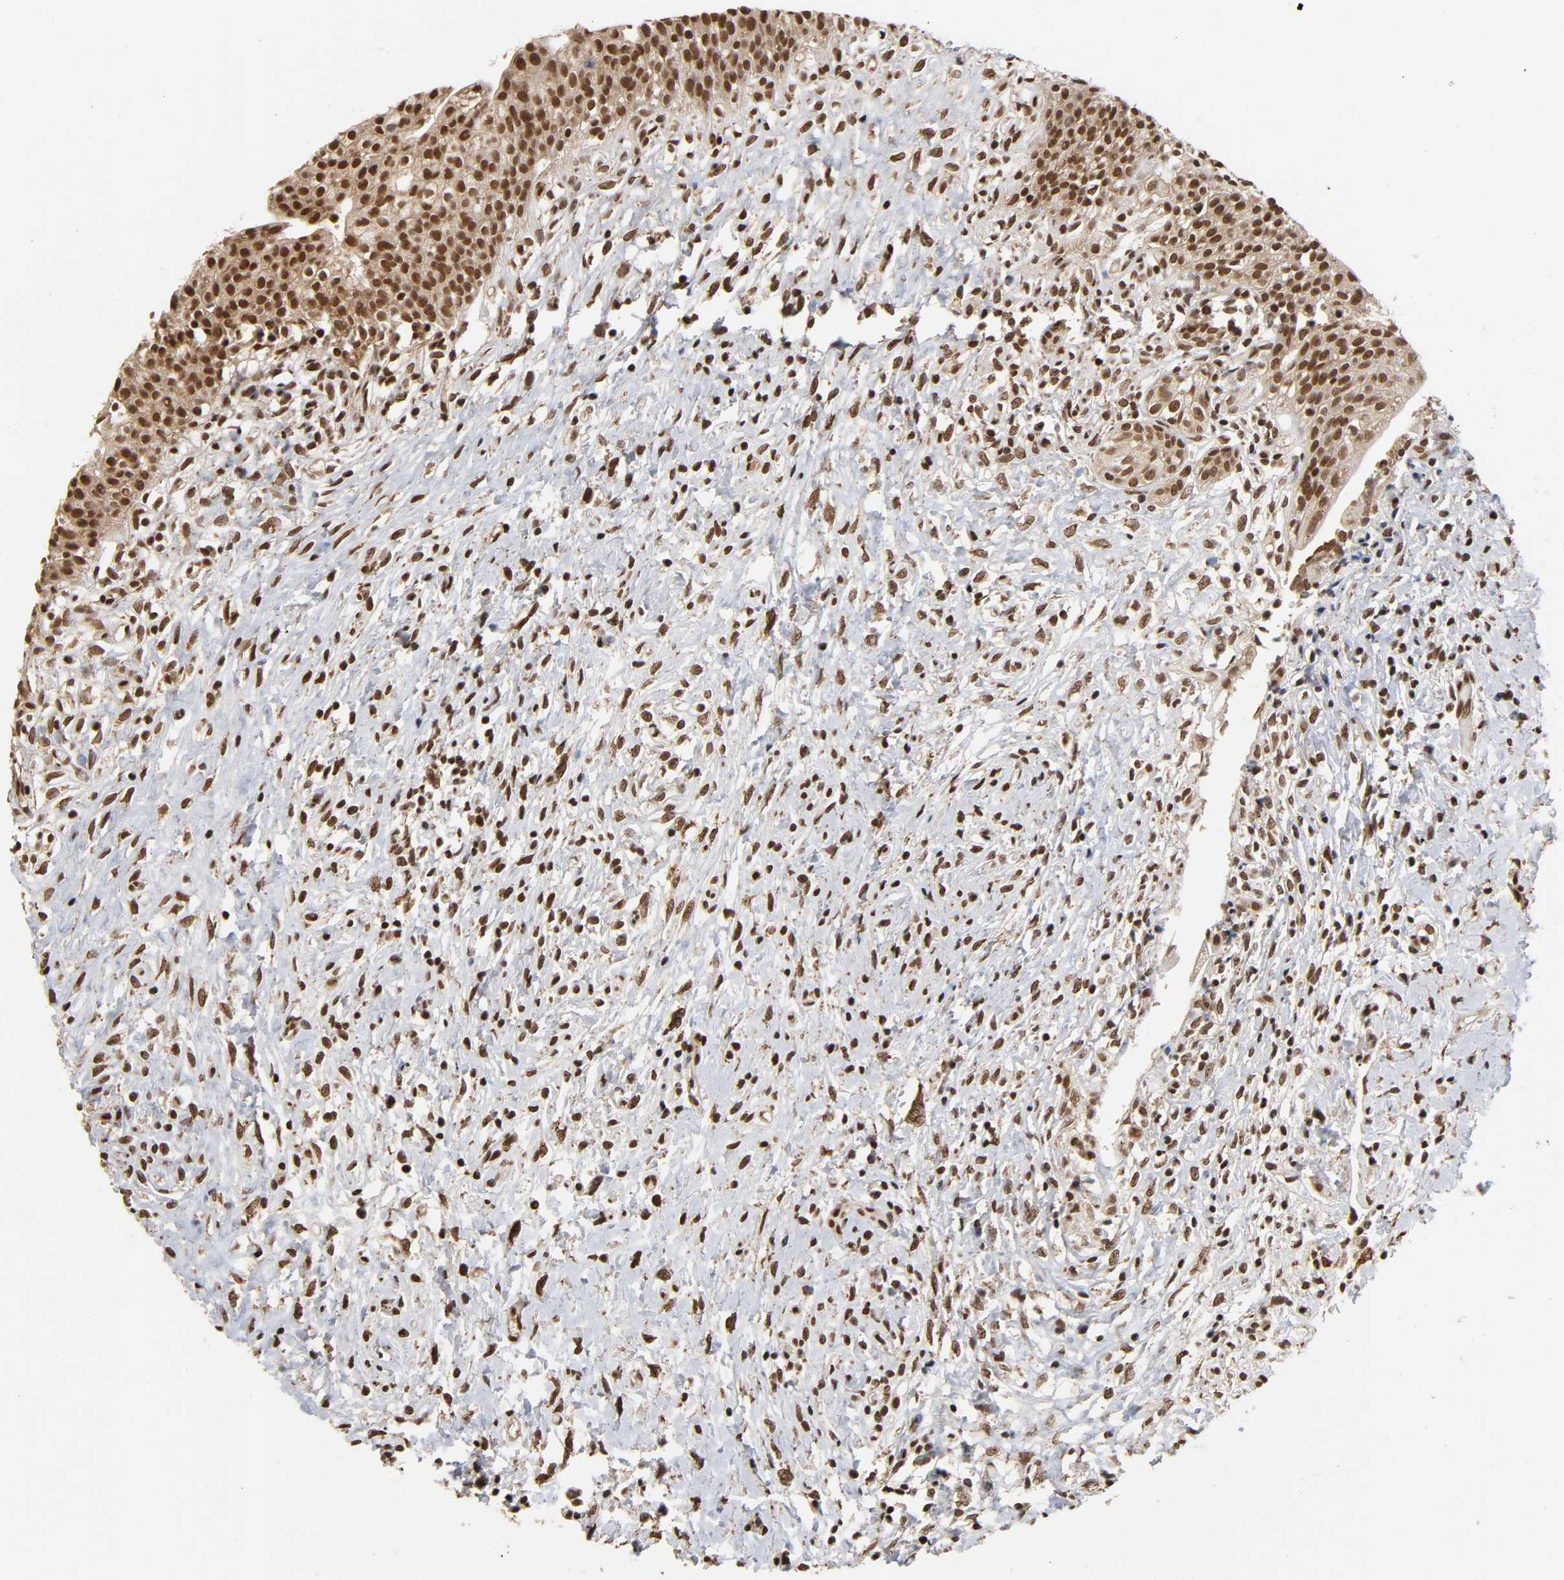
{"staining": {"intensity": "strong", "quantity": ">75%", "location": "cytoplasmic/membranous,nuclear"}, "tissue": "urinary bladder", "cell_type": "Urothelial cells", "image_type": "normal", "snomed": [{"axis": "morphology", "description": "Normal tissue, NOS"}, {"axis": "topography", "description": "Urinary bladder"}], "caption": "IHC micrograph of unremarkable human urinary bladder stained for a protein (brown), which reveals high levels of strong cytoplasmic/membranous,nuclear positivity in approximately >75% of urothelial cells.", "gene": "ZNF384", "patient": {"sex": "female", "age": 80}}